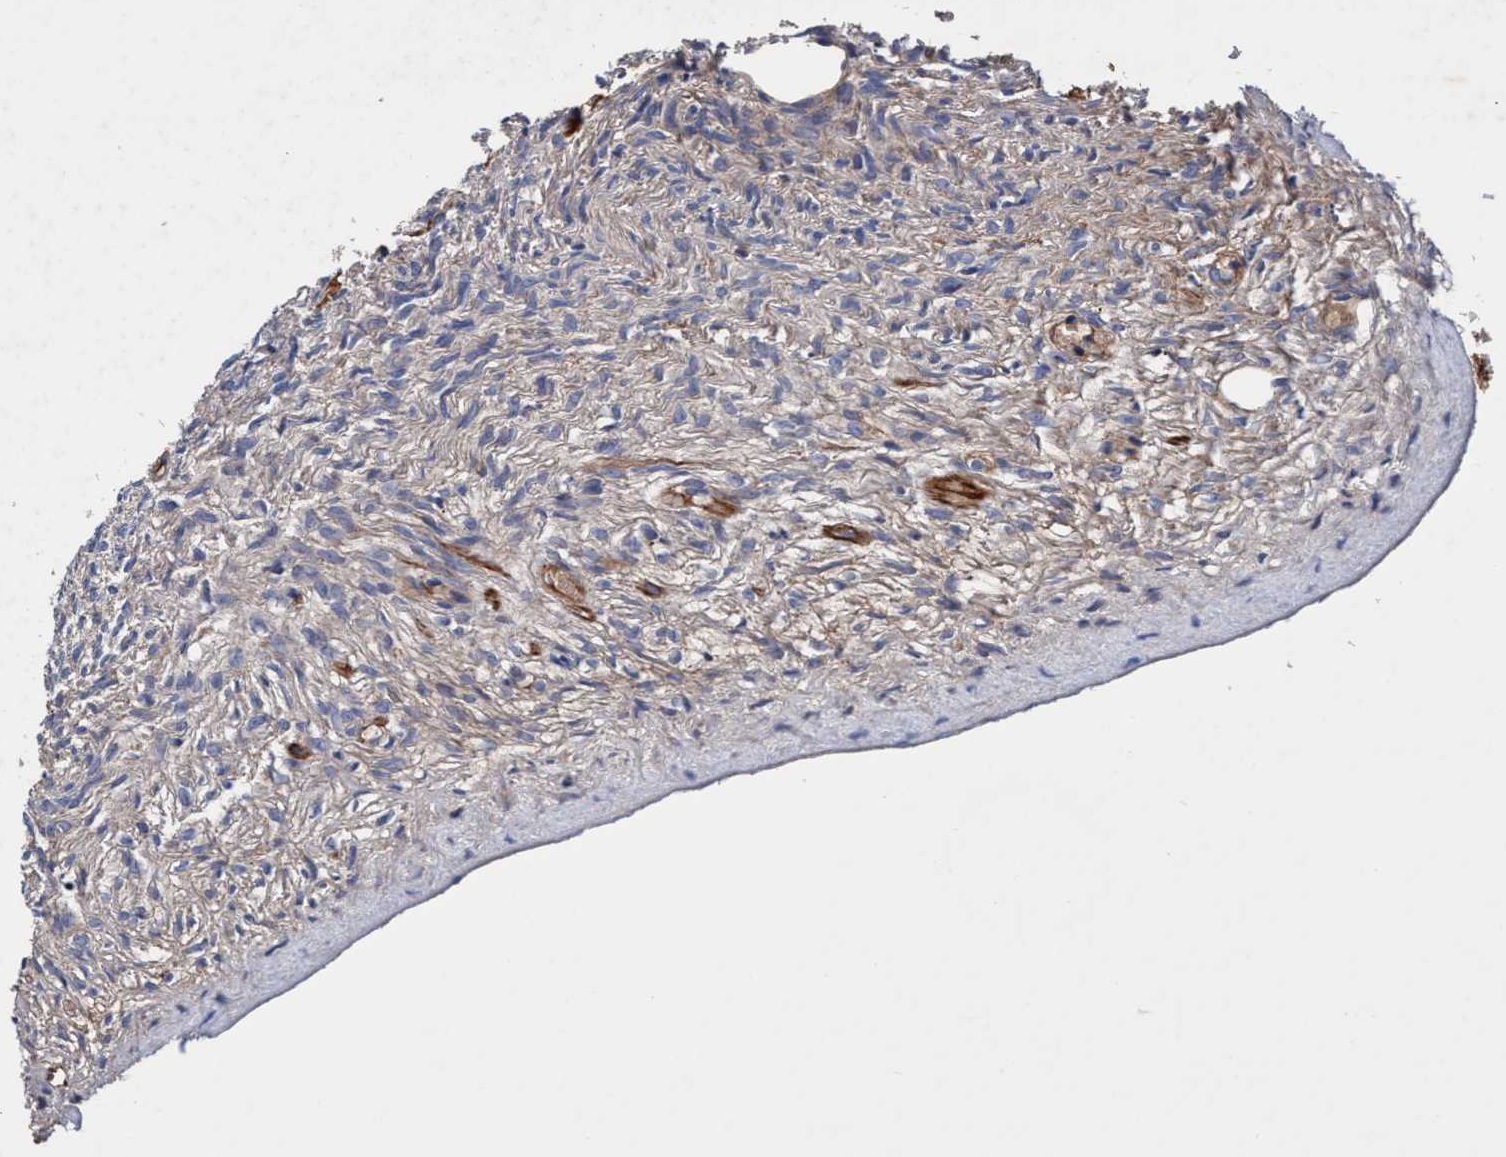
{"staining": {"intensity": "weak", "quantity": "<25%", "location": "cytoplasmic/membranous"}, "tissue": "ovary", "cell_type": "Ovarian stroma cells", "image_type": "normal", "snomed": [{"axis": "morphology", "description": "Normal tissue, NOS"}, {"axis": "topography", "description": "Ovary"}], "caption": "This photomicrograph is of unremarkable ovary stained with immunohistochemistry to label a protein in brown with the nuclei are counter-stained blue. There is no positivity in ovarian stroma cells. (Immunohistochemistry, brightfield microscopy, high magnification).", "gene": "RNF208", "patient": {"sex": "female", "age": 33}}